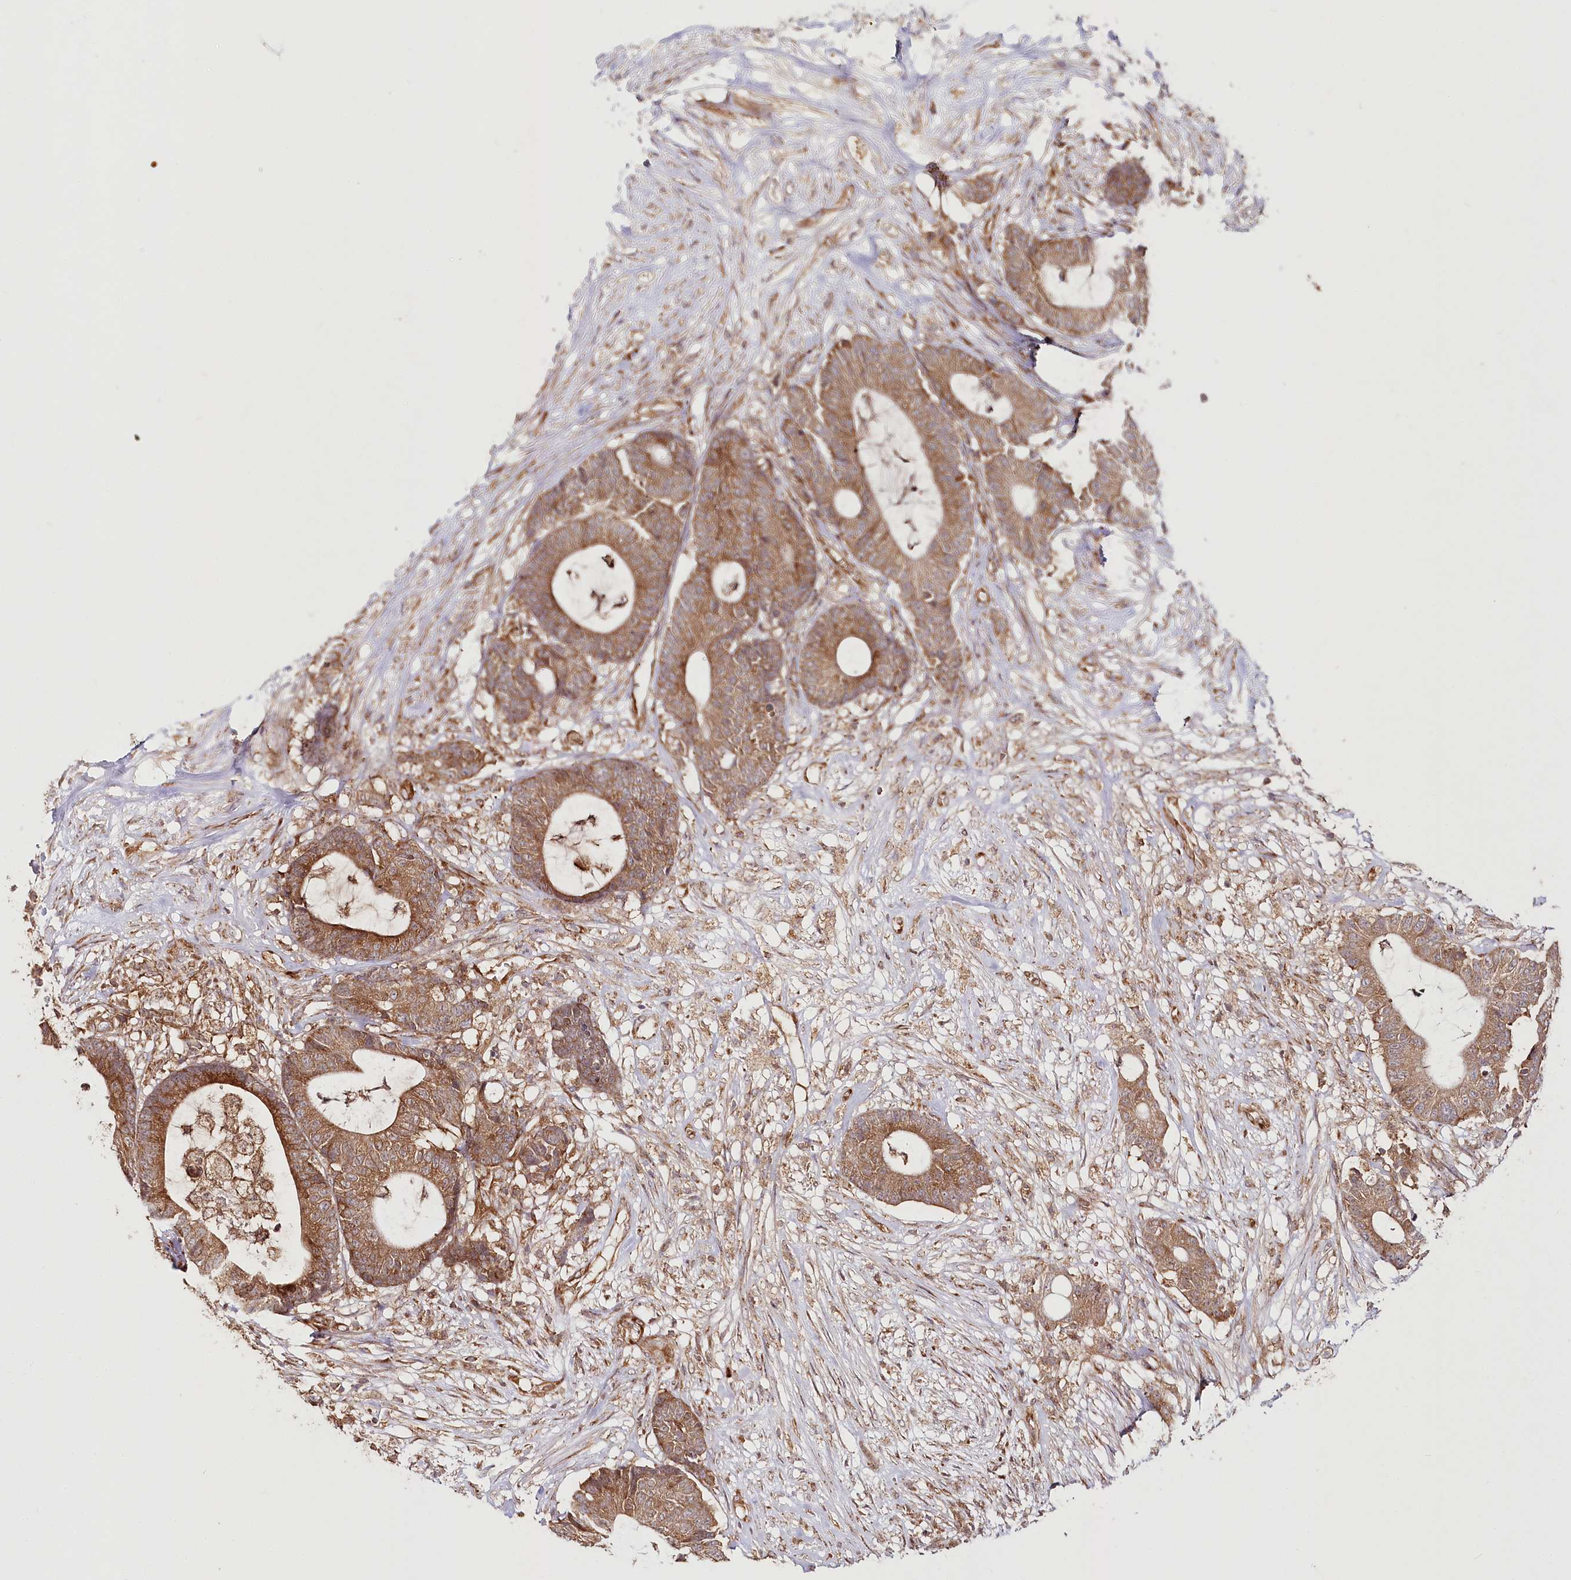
{"staining": {"intensity": "moderate", "quantity": ">75%", "location": "cytoplasmic/membranous"}, "tissue": "colorectal cancer", "cell_type": "Tumor cells", "image_type": "cancer", "snomed": [{"axis": "morphology", "description": "Adenocarcinoma, NOS"}, {"axis": "topography", "description": "Colon"}], "caption": "Tumor cells demonstrate medium levels of moderate cytoplasmic/membranous staining in about >75% of cells in colorectal cancer.", "gene": "OTUD4", "patient": {"sex": "female", "age": 84}}